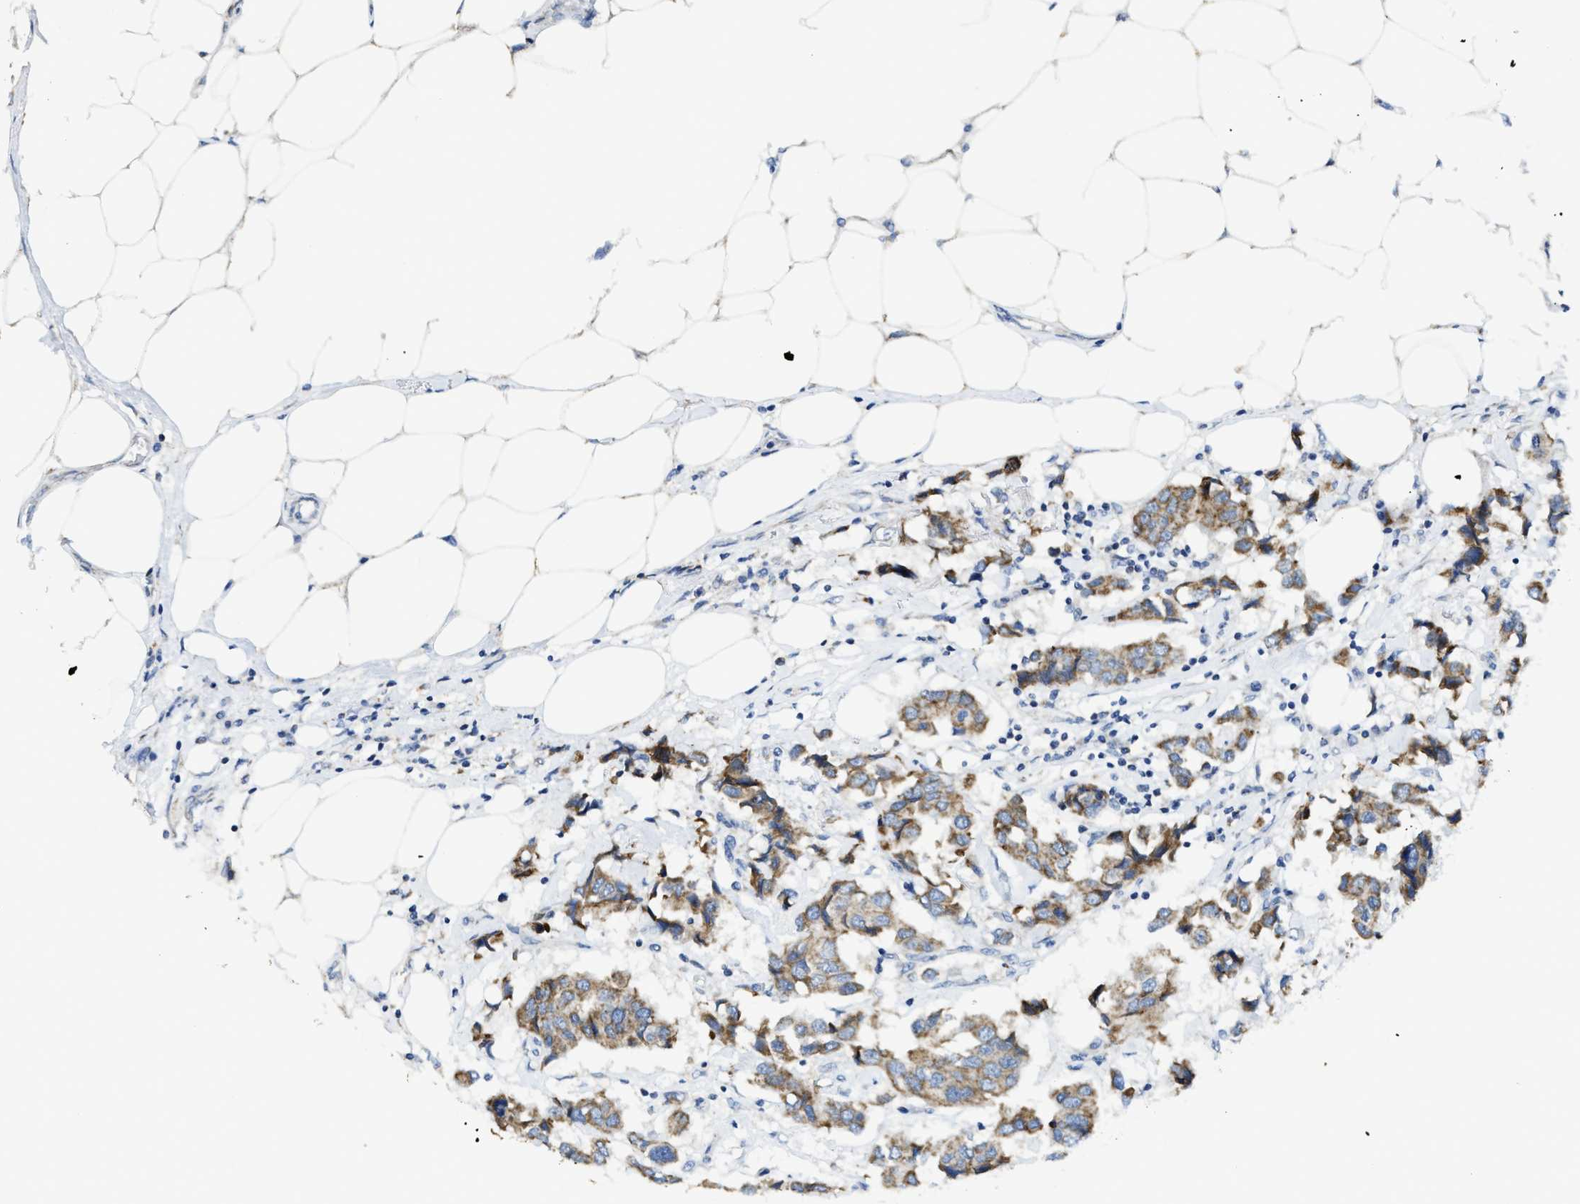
{"staining": {"intensity": "moderate", "quantity": ">75%", "location": "cytoplasmic/membranous"}, "tissue": "breast cancer", "cell_type": "Tumor cells", "image_type": "cancer", "snomed": [{"axis": "morphology", "description": "Duct carcinoma"}, {"axis": "topography", "description": "Breast"}], "caption": "Immunohistochemistry photomicrograph of neoplastic tissue: invasive ductal carcinoma (breast) stained using IHC shows medium levels of moderate protein expression localized specifically in the cytoplasmic/membranous of tumor cells, appearing as a cytoplasmic/membranous brown color.", "gene": "GATD3", "patient": {"sex": "female", "age": 80}}